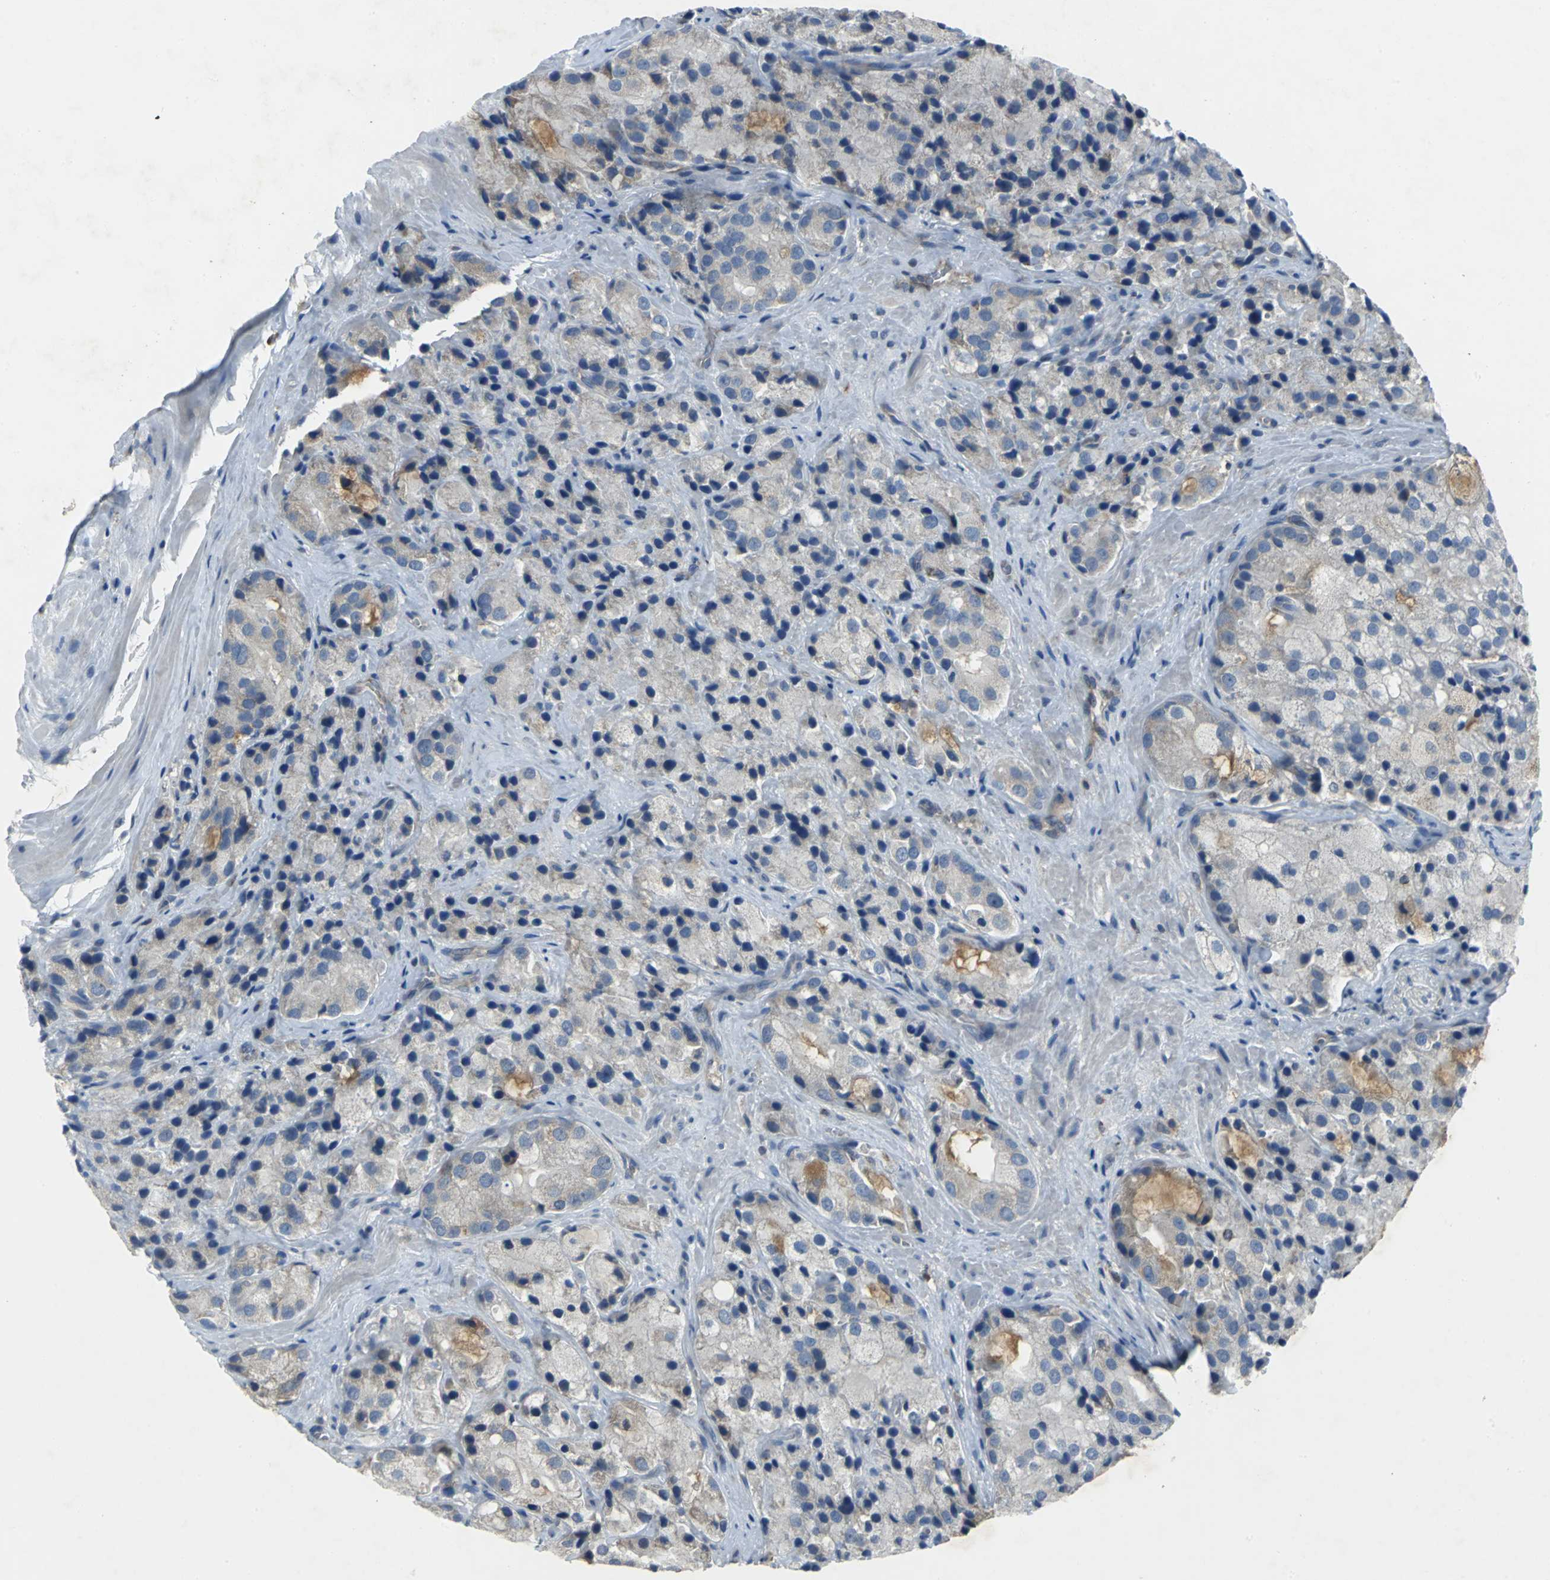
{"staining": {"intensity": "moderate", "quantity": "<25%", "location": "cytoplasmic/membranous"}, "tissue": "prostate cancer", "cell_type": "Tumor cells", "image_type": "cancer", "snomed": [{"axis": "morphology", "description": "Adenocarcinoma, High grade"}, {"axis": "topography", "description": "Prostate"}], "caption": "A brown stain shows moderate cytoplasmic/membranous positivity of a protein in prostate high-grade adenocarcinoma tumor cells.", "gene": "EIF5A", "patient": {"sex": "male", "age": 70}}